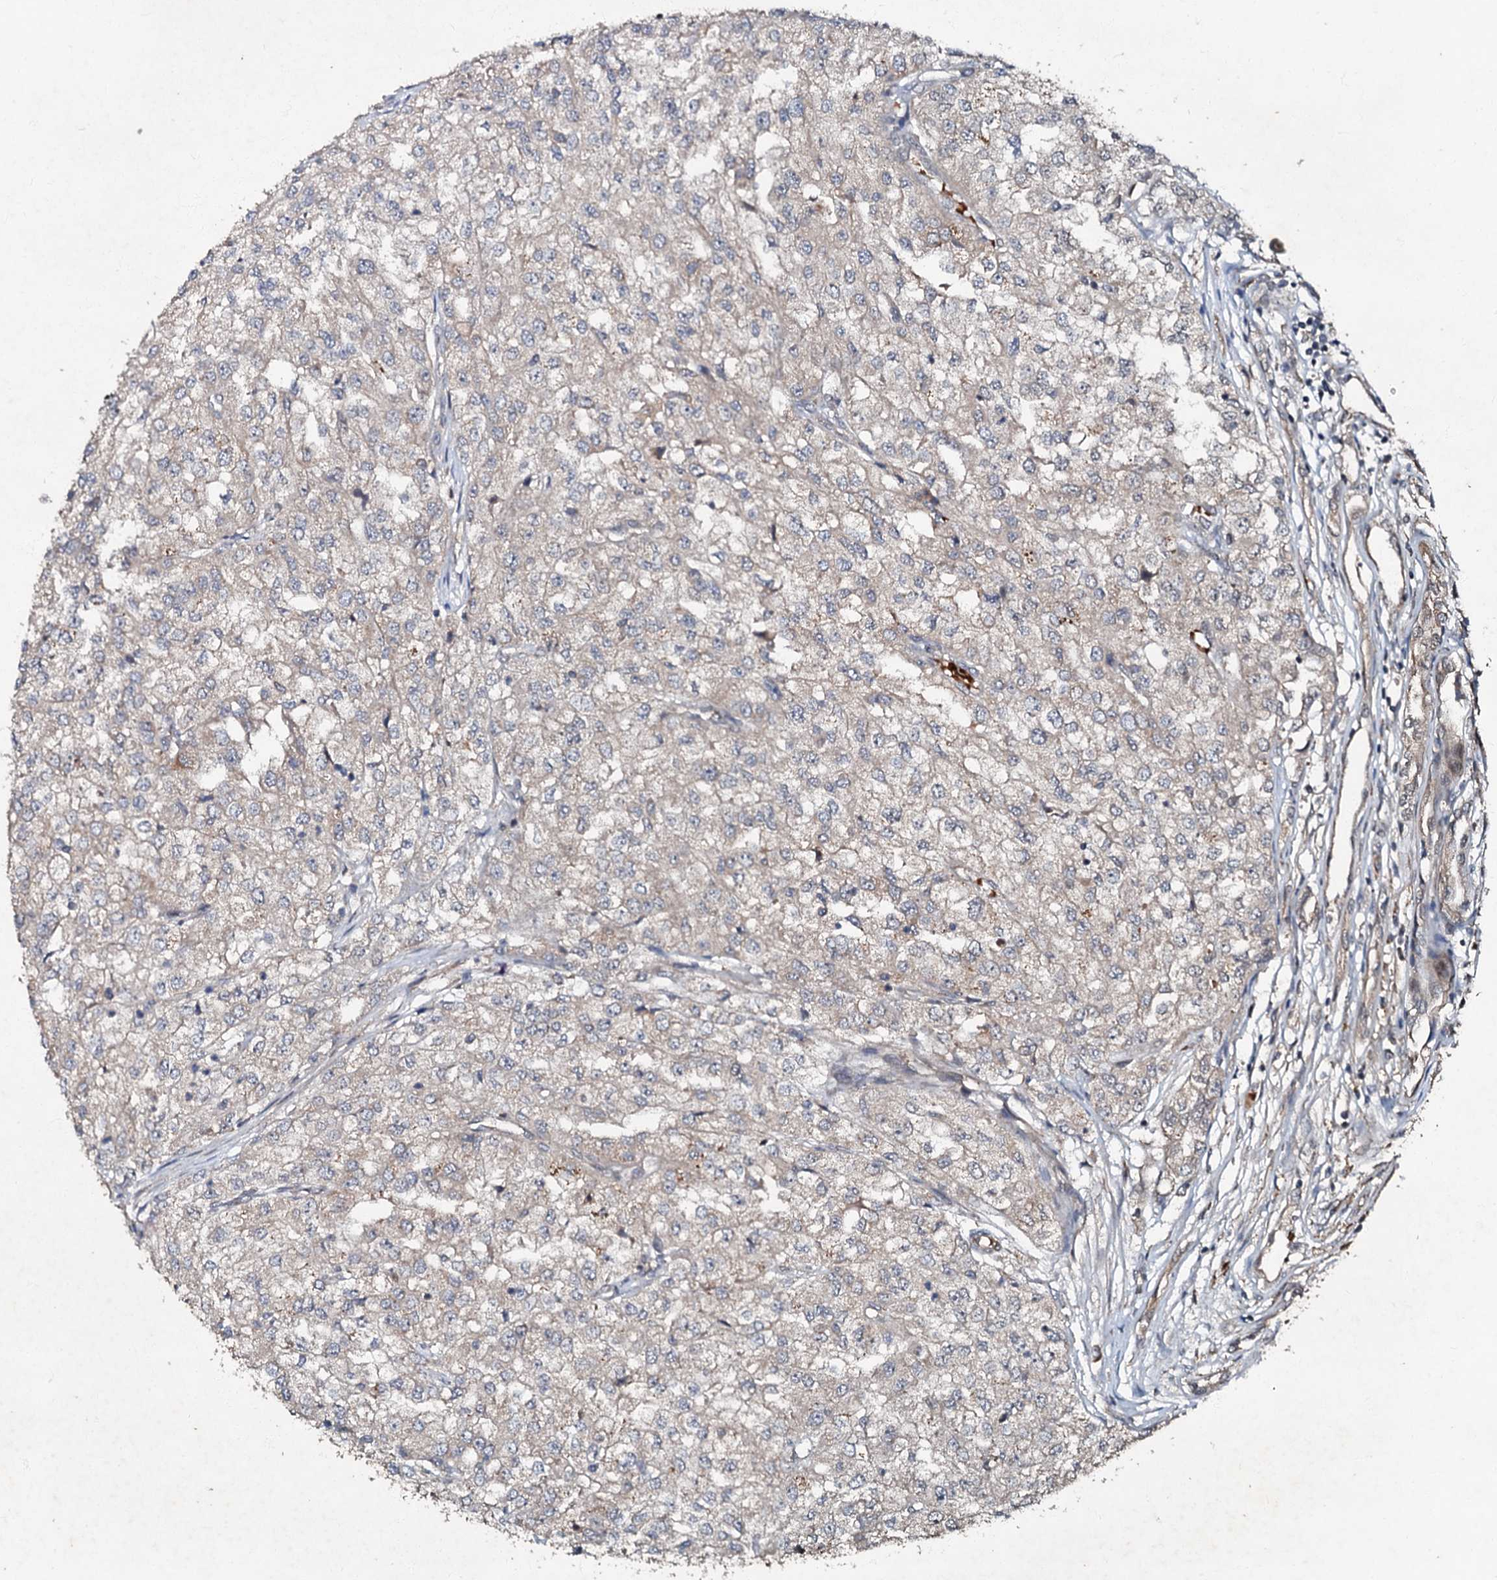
{"staining": {"intensity": "negative", "quantity": "none", "location": "none"}, "tissue": "renal cancer", "cell_type": "Tumor cells", "image_type": "cancer", "snomed": [{"axis": "morphology", "description": "Adenocarcinoma, NOS"}, {"axis": "topography", "description": "Kidney"}], "caption": "Immunohistochemistry of human renal cancer (adenocarcinoma) reveals no staining in tumor cells.", "gene": "MANSC4", "patient": {"sex": "female", "age": 54}}